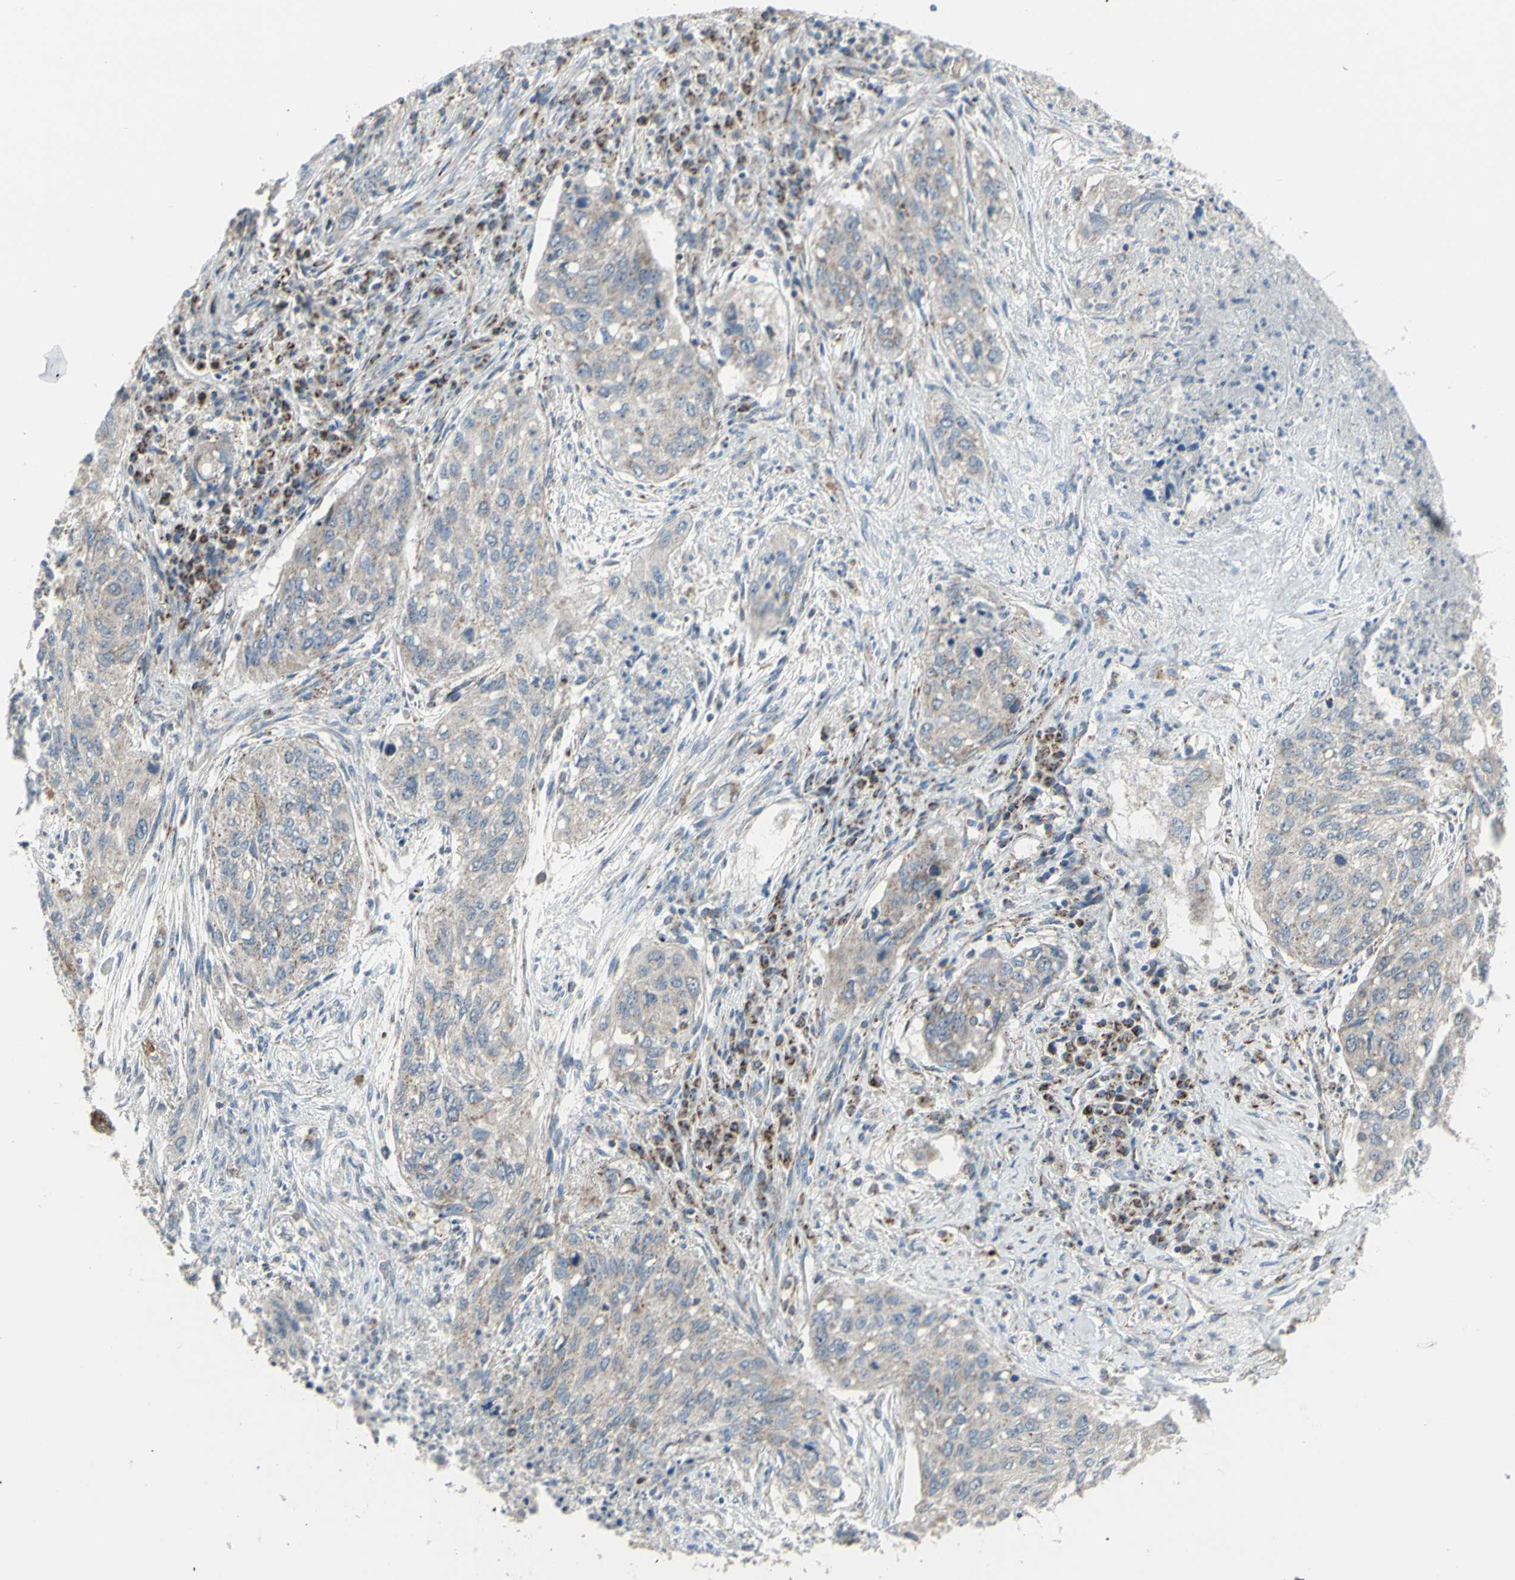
{"staining": {"intensity": "weak", "quantity": "25%-75%", "location": "cytoplasmic/membranous"}, "tissue": "lung cancer", "cell_type": "Tumor cells", "image_type": "cancer", "snomed": [{"axis": "morphology", "description": "Squamous cell carcinoma, NOS"}, {"axis": "topography", "description": "Lung"}], "caption": "Brown immunohistochemical staining in human lung cancer (squamous cell carcinoma) demonstrates weak cytoplasmic/membranous expression in approximately 25%-75% of tumor cells.", "gene": "FAM171B", "patient": {"sex": "female", "age": 63}}